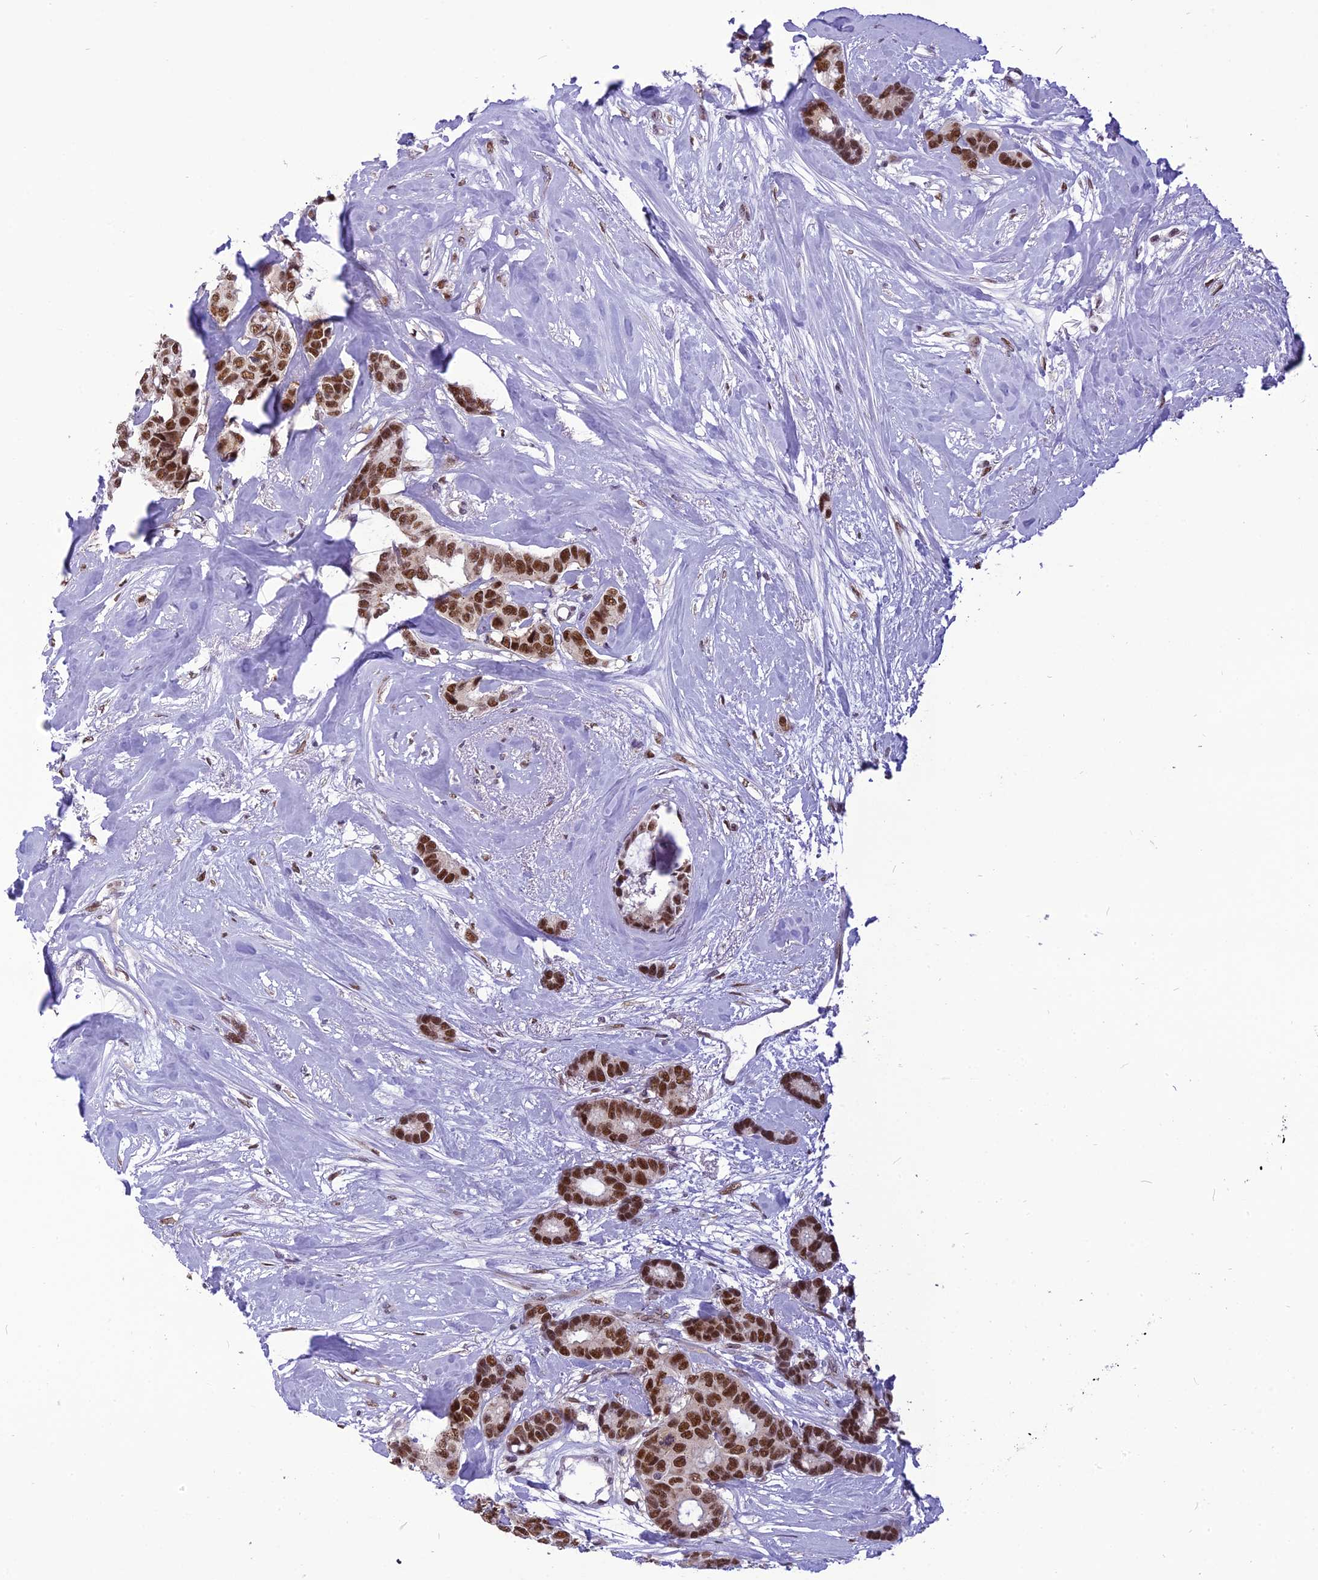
{"staining": {"intensity": "strong", "quantity": ">75%", "location": "nuclear"}, "tissue": "breast cancer", "cell_type": "Tumor cells", "image_type": "cancer", "snomed": [{"axis": "morphology", "description": "Duct carcinoma"}, {"axis": "topography", "description": "Breast"}], "caption": "Immunohistochemical staining of human breast cancer displays high levels of strong nuclear positivity in about >75% of tumor cells. The protein is stained brown, and the nuclei are stained in blue (DAB (3,3'-diaminobenzidine) IHC with brightfield microscopy, high magnification).", "gene": "IRF2BP1", "patient": {"sex": "female", "age": 87}}